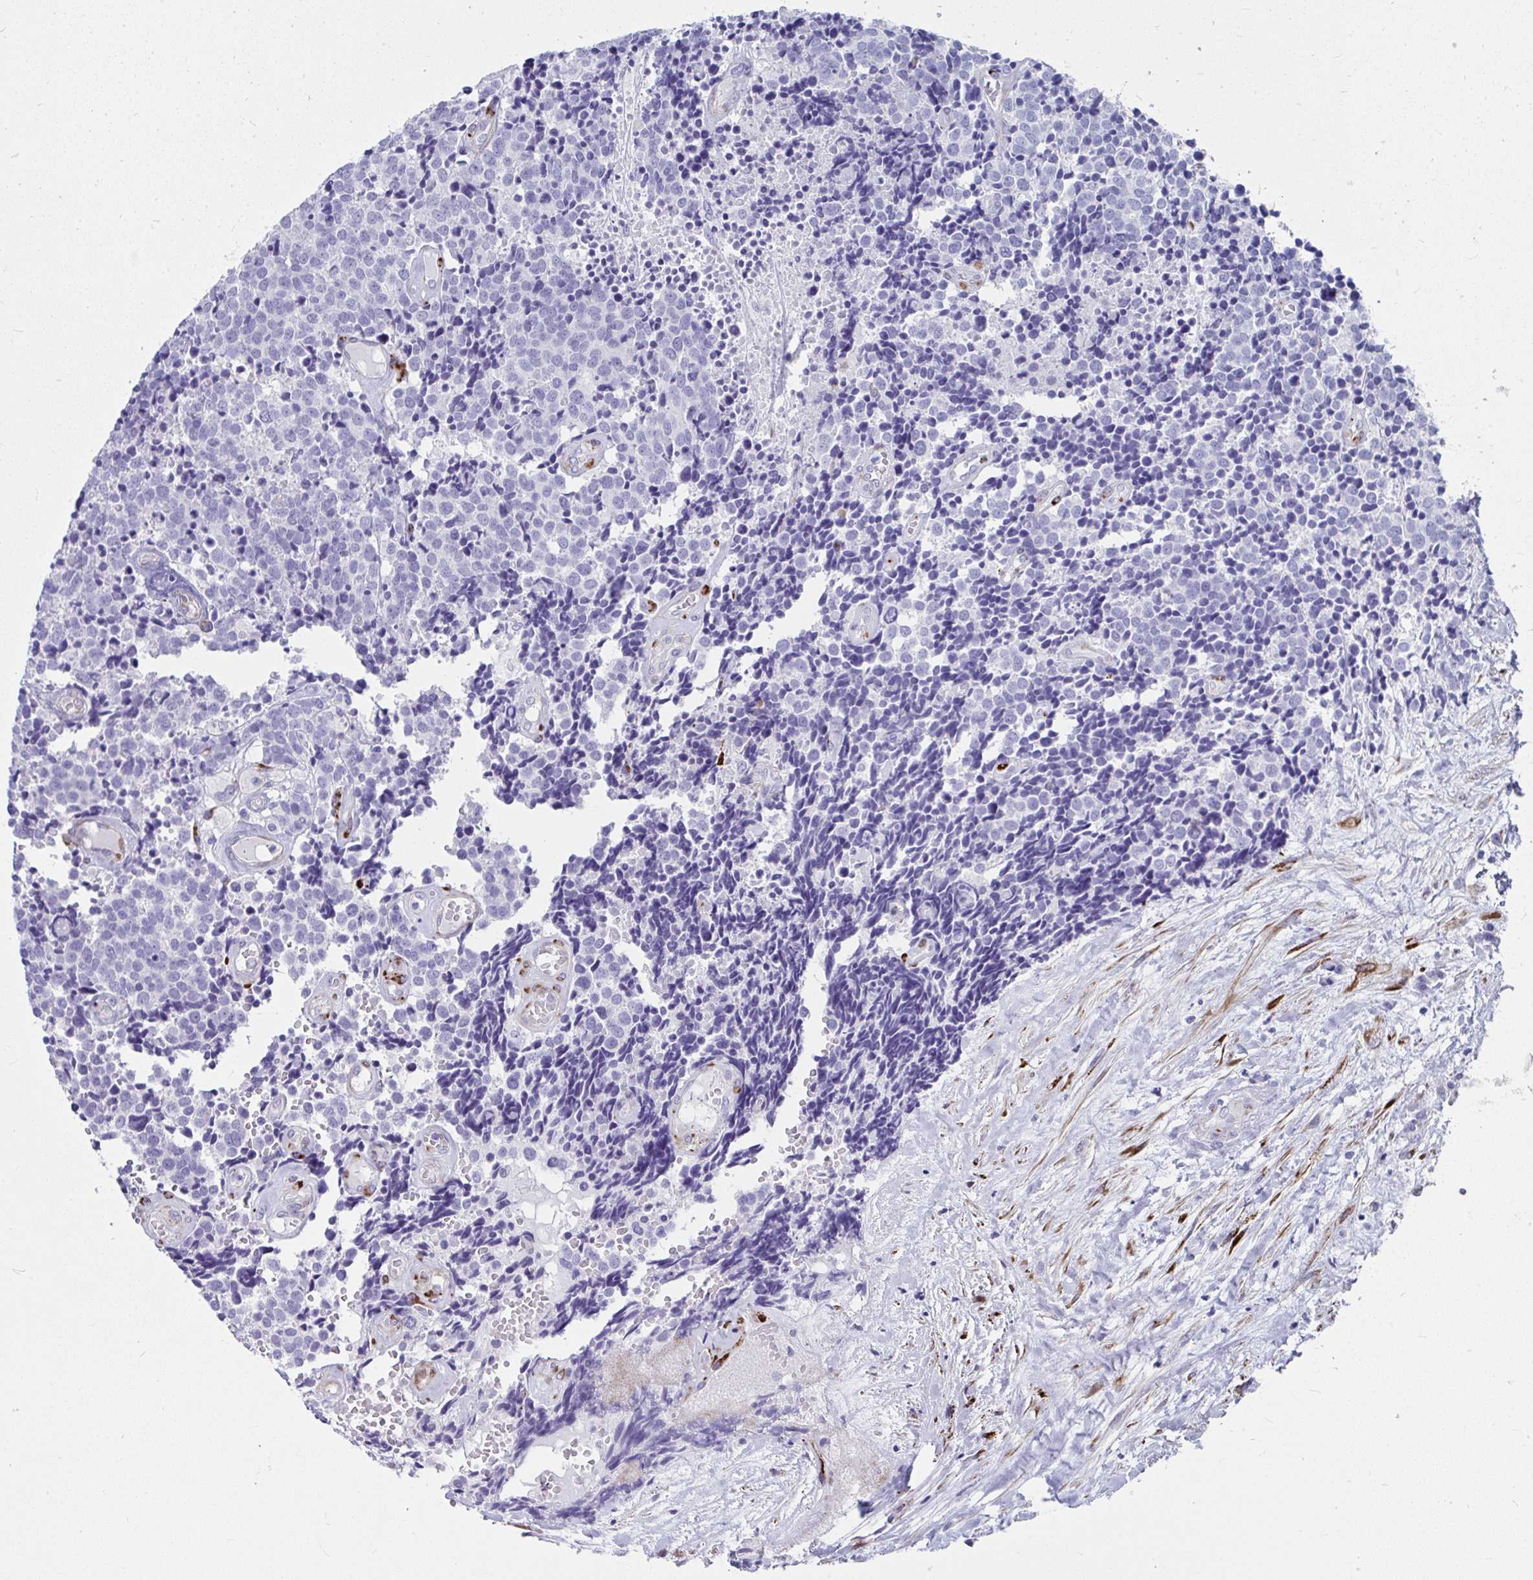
{"staining": {"intensity": "negative", "quantity": "none", "location": "none"}, "tissue": "carcinoid", "cell_type": "Tumor cells", "image_type": "cancer", "snomed": [{"axis": "morphology", "description": "Carcinoid, malignant, NOS"}, {"axis": "topography", "description": "Skin"}], "caption": "Histopathology image shows no significant protein expression in tumor cells of carcinoid (malignant).", "gene": "GRXCR2", "patient": {"sex": "female", "age": 79}}